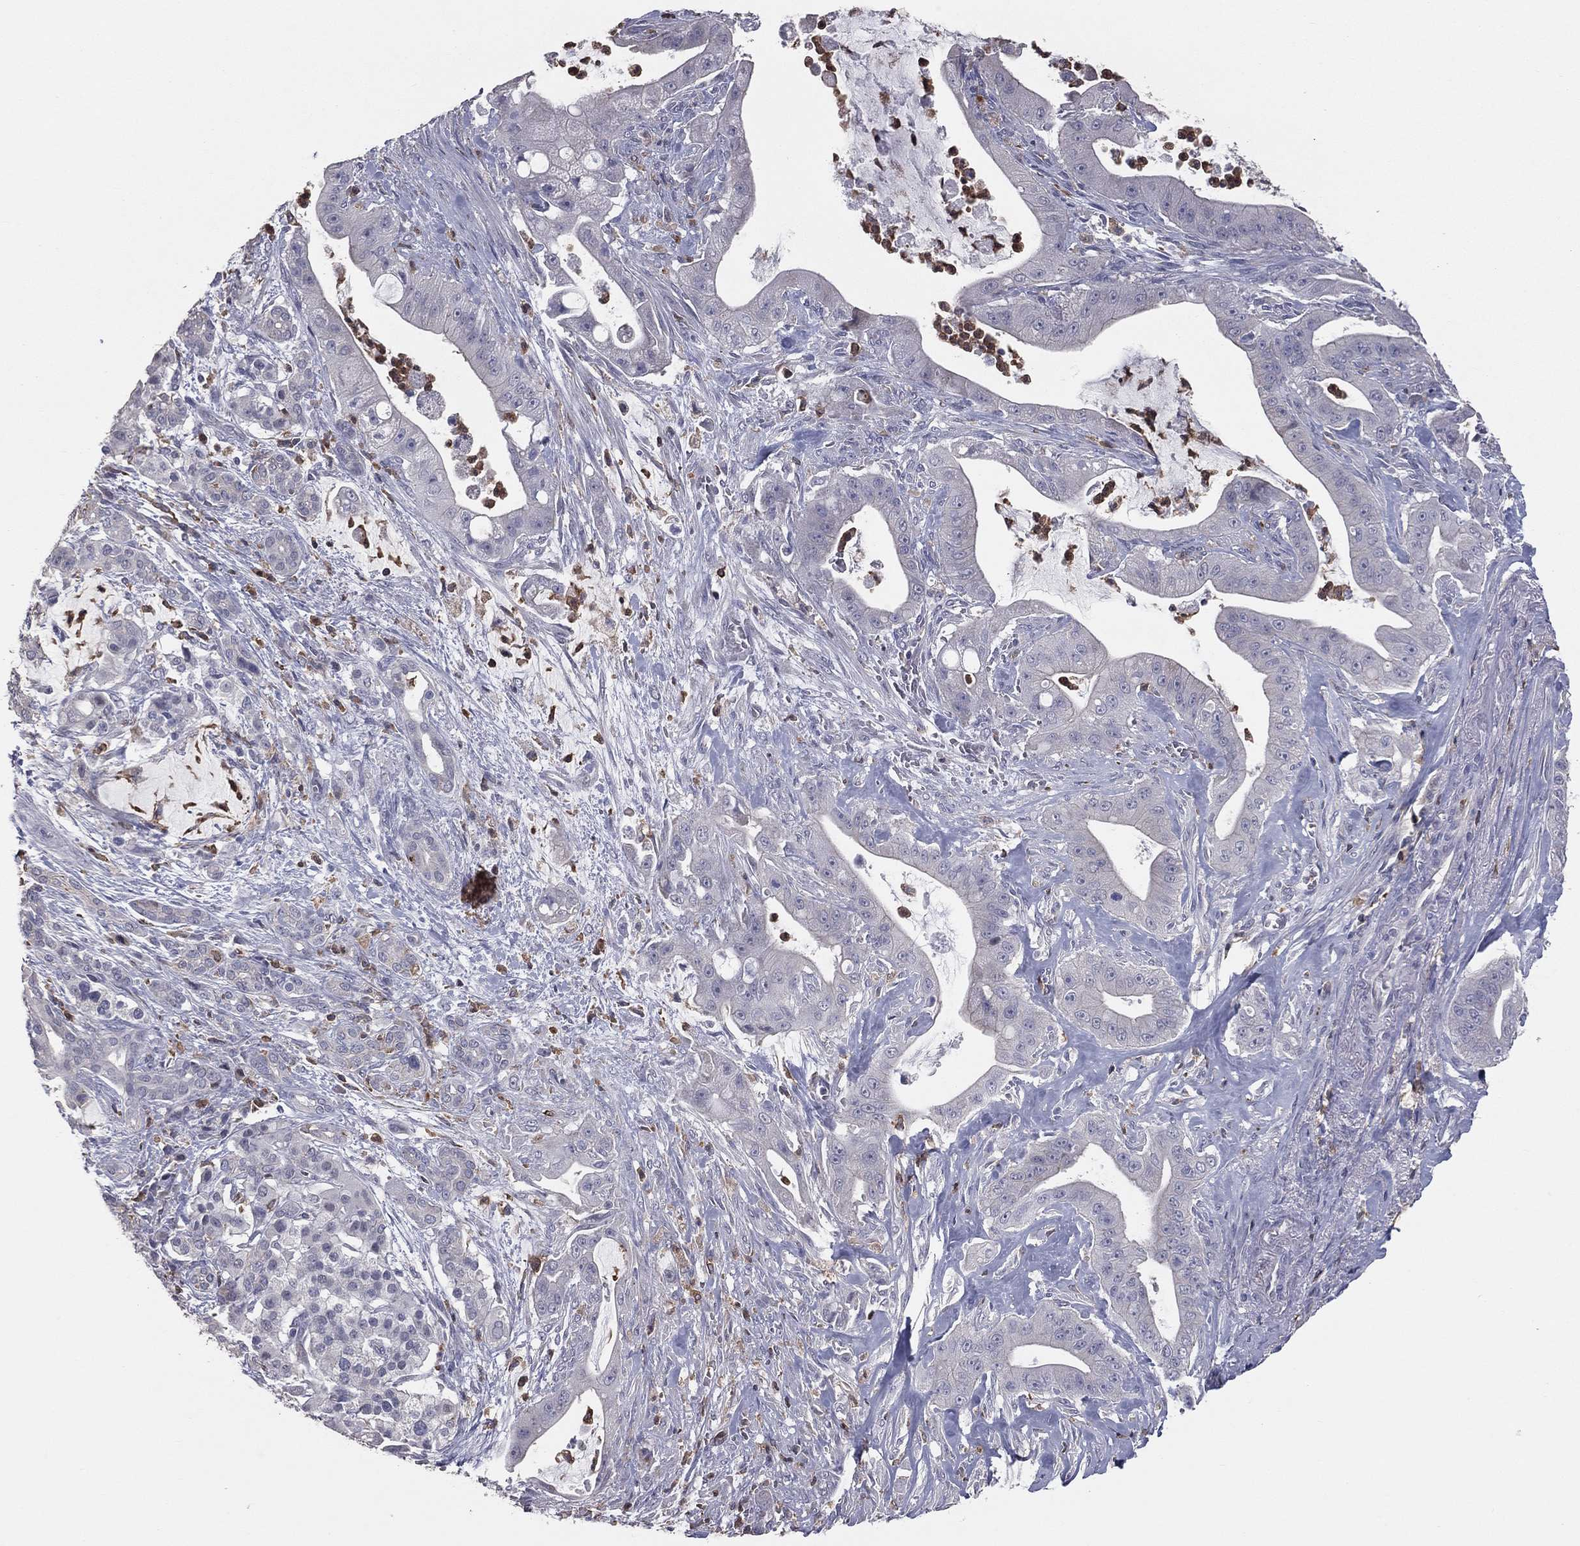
{"staining": {"intensity": "negative", "quantity": "none", "location": "none"}, "tissue": "pancreatic cancer", "cell_type": "Tumor cells", "image_type": "cancer", "snomed": [{"axis": "morphology", "description": "Normal tissue, NOS"}, {"axis": "morphology", "description": "Inflammation, NOS"}, {"axis": "morphology", "description": "Adenocarcinoma, NOS"}, {"axis": "topography", "description": "Pancreas"}], "caption": "IHC of pancreatic adenocarcinoma demonstrates no staining in tumor cells.", "gene": "PSTPIP1", "patient": {"sex": "male", "age": 57}}